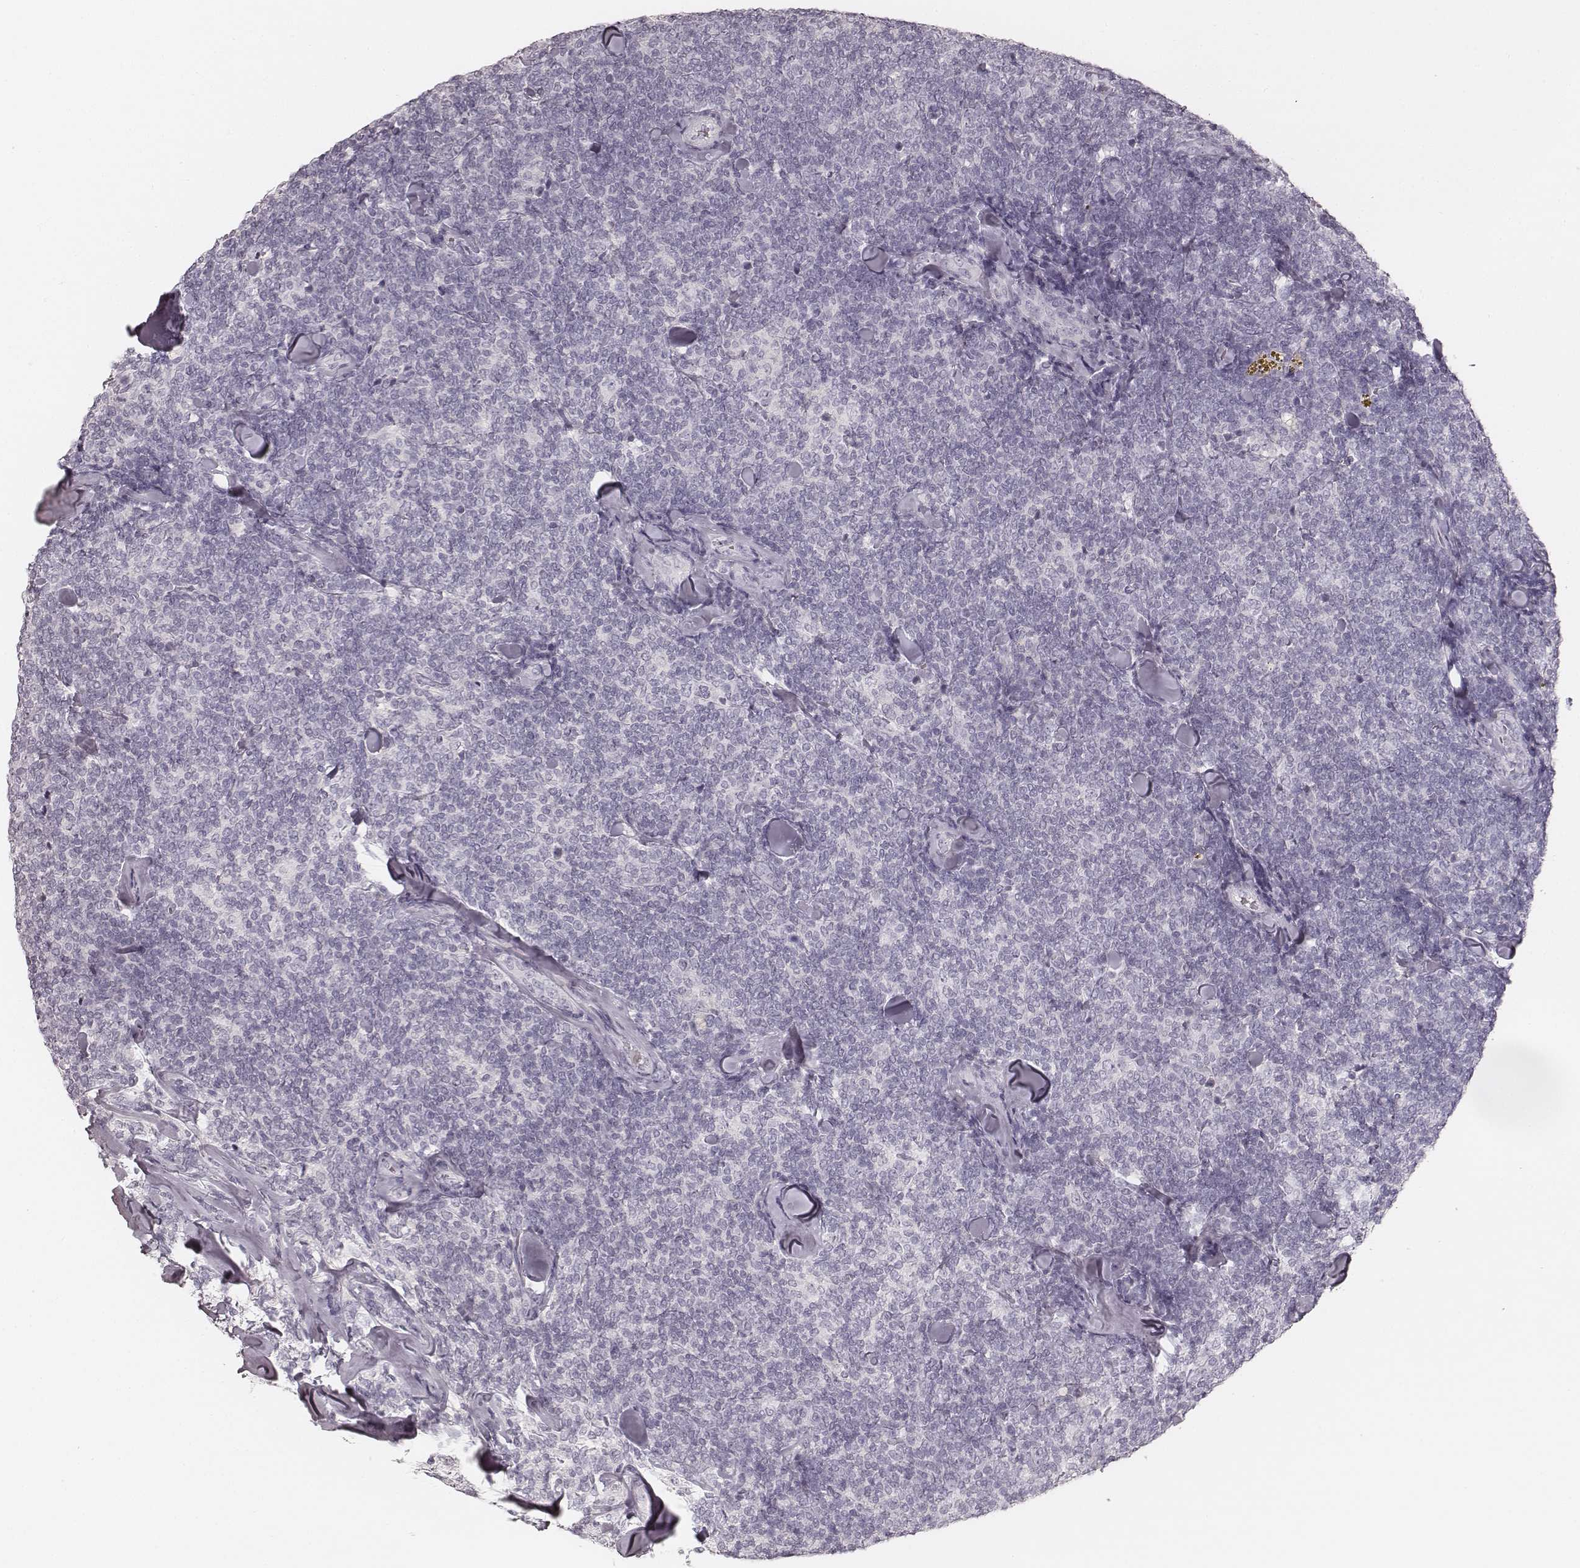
{"staining": {"intensity": "negative", "quantity": "none", "location": "none"}, "tissue": "lymphoma", "cell_type": "Tumor cells", "image_type": "cancer", "snomed": [{"axis": "morphology", "description": "Malignant lymphoma, non-Hodgkin's type, Low grade"}, {"axis": "topography", "description": "Lymph node"}], "caption": "This photomicrograph is of malignant lymphoma, non-Hodgkin's type (low-grade) stained with immunohistochemistry (IHC) to label a protein in brown with the nuclei are counter-stained blue. There is no positivity in tumor cells. (DAB (3,3'-diaminobenzidine) immunohistochemistry (IHC) visualized using brightfield microscopy, high magnification).", "gene": "KRT31", "patient": {"sex": "female", "age": 56}}